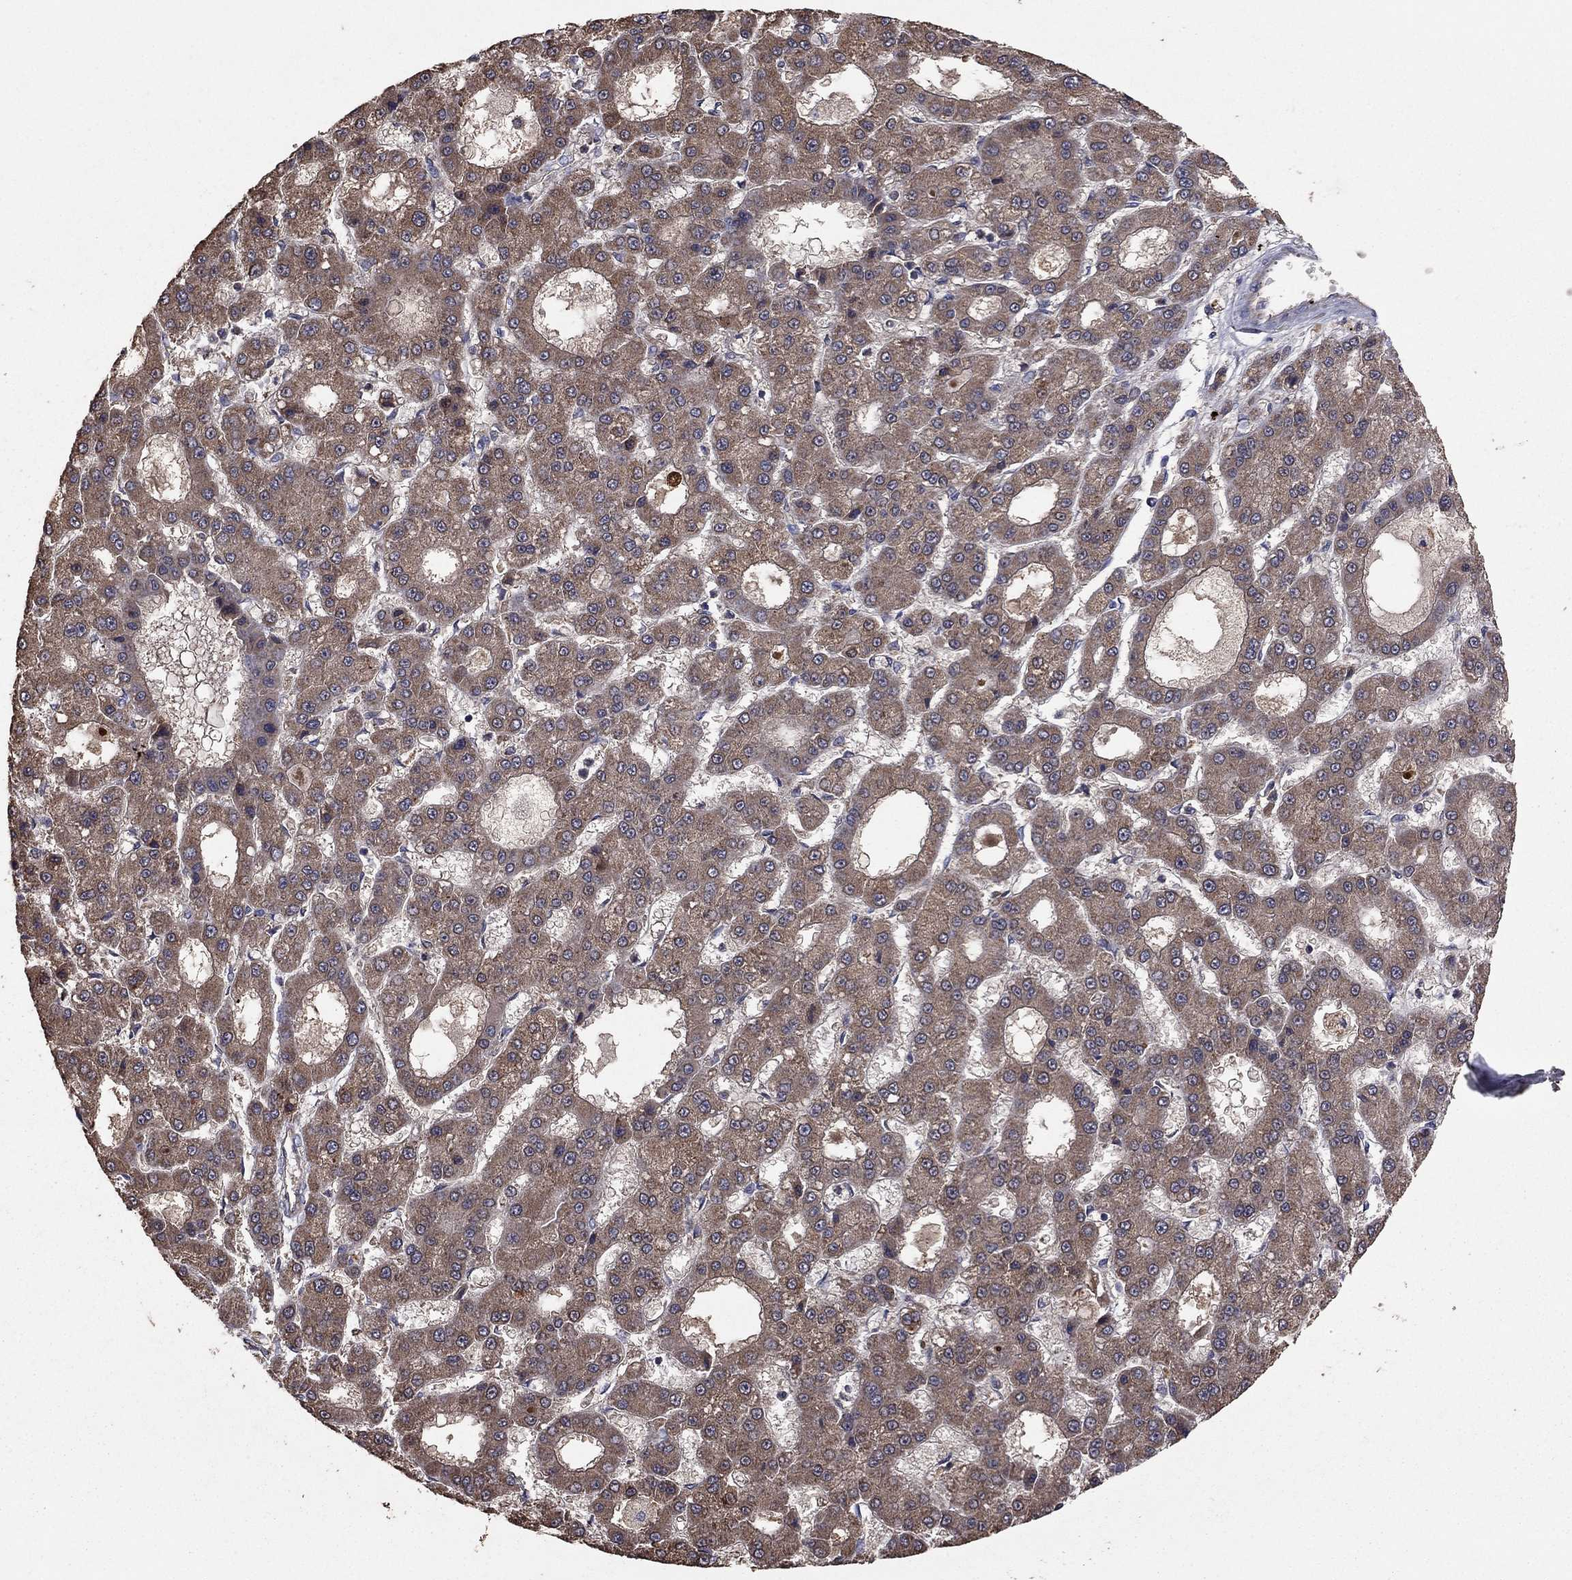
{"staining": {"intensity": "weak", "quantity": ">75%", "location": "cytoplasmic/membranous"}, "tissue": "liver cancer", "cell_type": "Tumor cells", "image_type": "cancer", "snomed": [{"axis": "morphology", "description": "Carcinoma, Hepatocellular, NOS"}, {"axis": "topography", "description": "Liver"}], "caption": "Liver cancer (hepatocellular carcinoma) stained for a protein (brown) reveals weak cytoplasmic/membranous positive staining in approximately >75% of tumor cells.", "gene": "FLT4", "patient": {"sex": "male", "age": 70}}